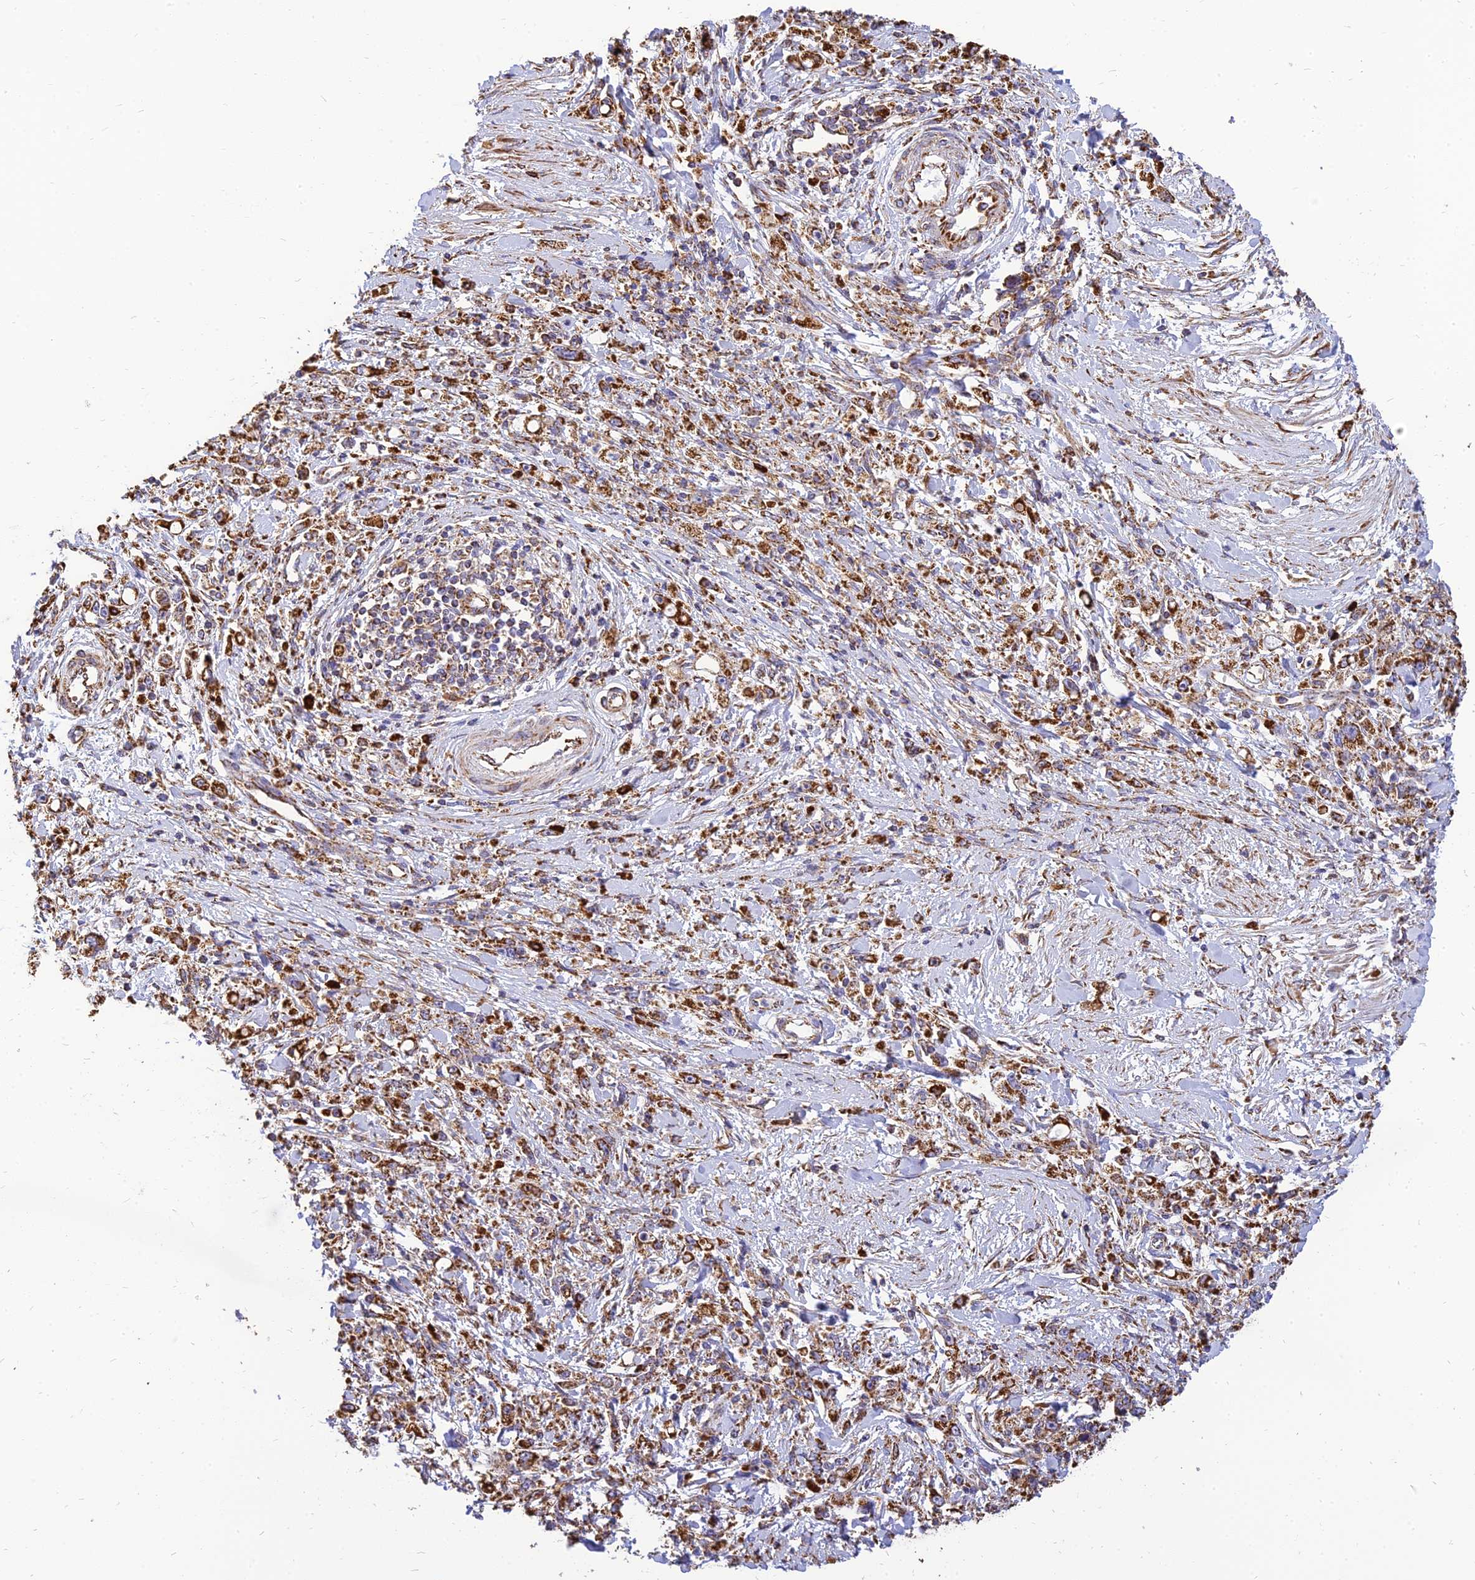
{"staining": {"intensity": "strong", "quantity": ">75%", "location": "cytoplasmic/membranous"}, "tissue": "stomach cancer", "cell_type": "Tumor cells", "image_type": "cancer", "snomed": [{"axis": "morphology", "description": "Adenocarcinoma, NOS"}, {"axis": "topography", "description": "Stomach"}], "caption": "Human stomach cancer stained with a protein marker exhibits strong staining in tumor cells.", "gene": "THUMPD2", "patient": {"sex": "female", "age": 59}}